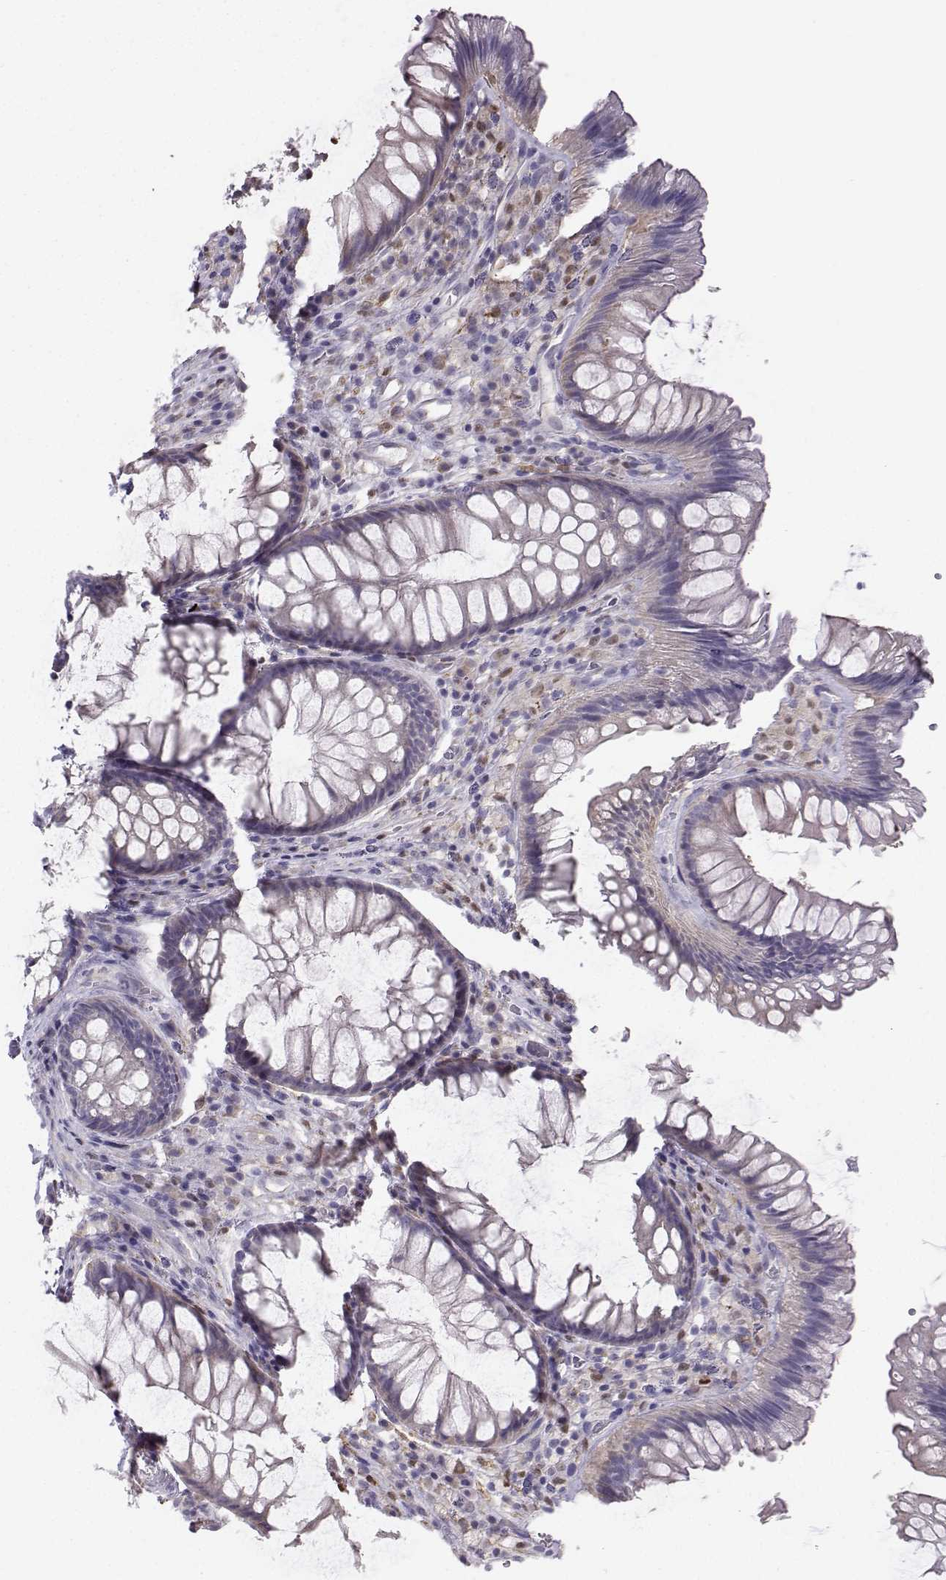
{"staining": {"intensity": "negative", "quantity": "none", "location": "none"}, "tissue": "rectum", "cell_type": "Glandular cells", "image_type": "normal", "snomed": [{"axis": "morphology", "description": "Normal tissue, NOS"}, {"axis": "topography", "description": "Smooth muscle"}, {"axis": "topography", "description": "Rectum"}], "caption": "The immunohistochemistry (IHC) image has no significant expression in glandular cells of rectum. The staining is performed using DAB (3,3'-diaminobenzidine) brown chromogen with nuclei counter-stained in using hematoxylin.", "gene": "DCLK3", "patient": {"sex": "male", "age": 53}}